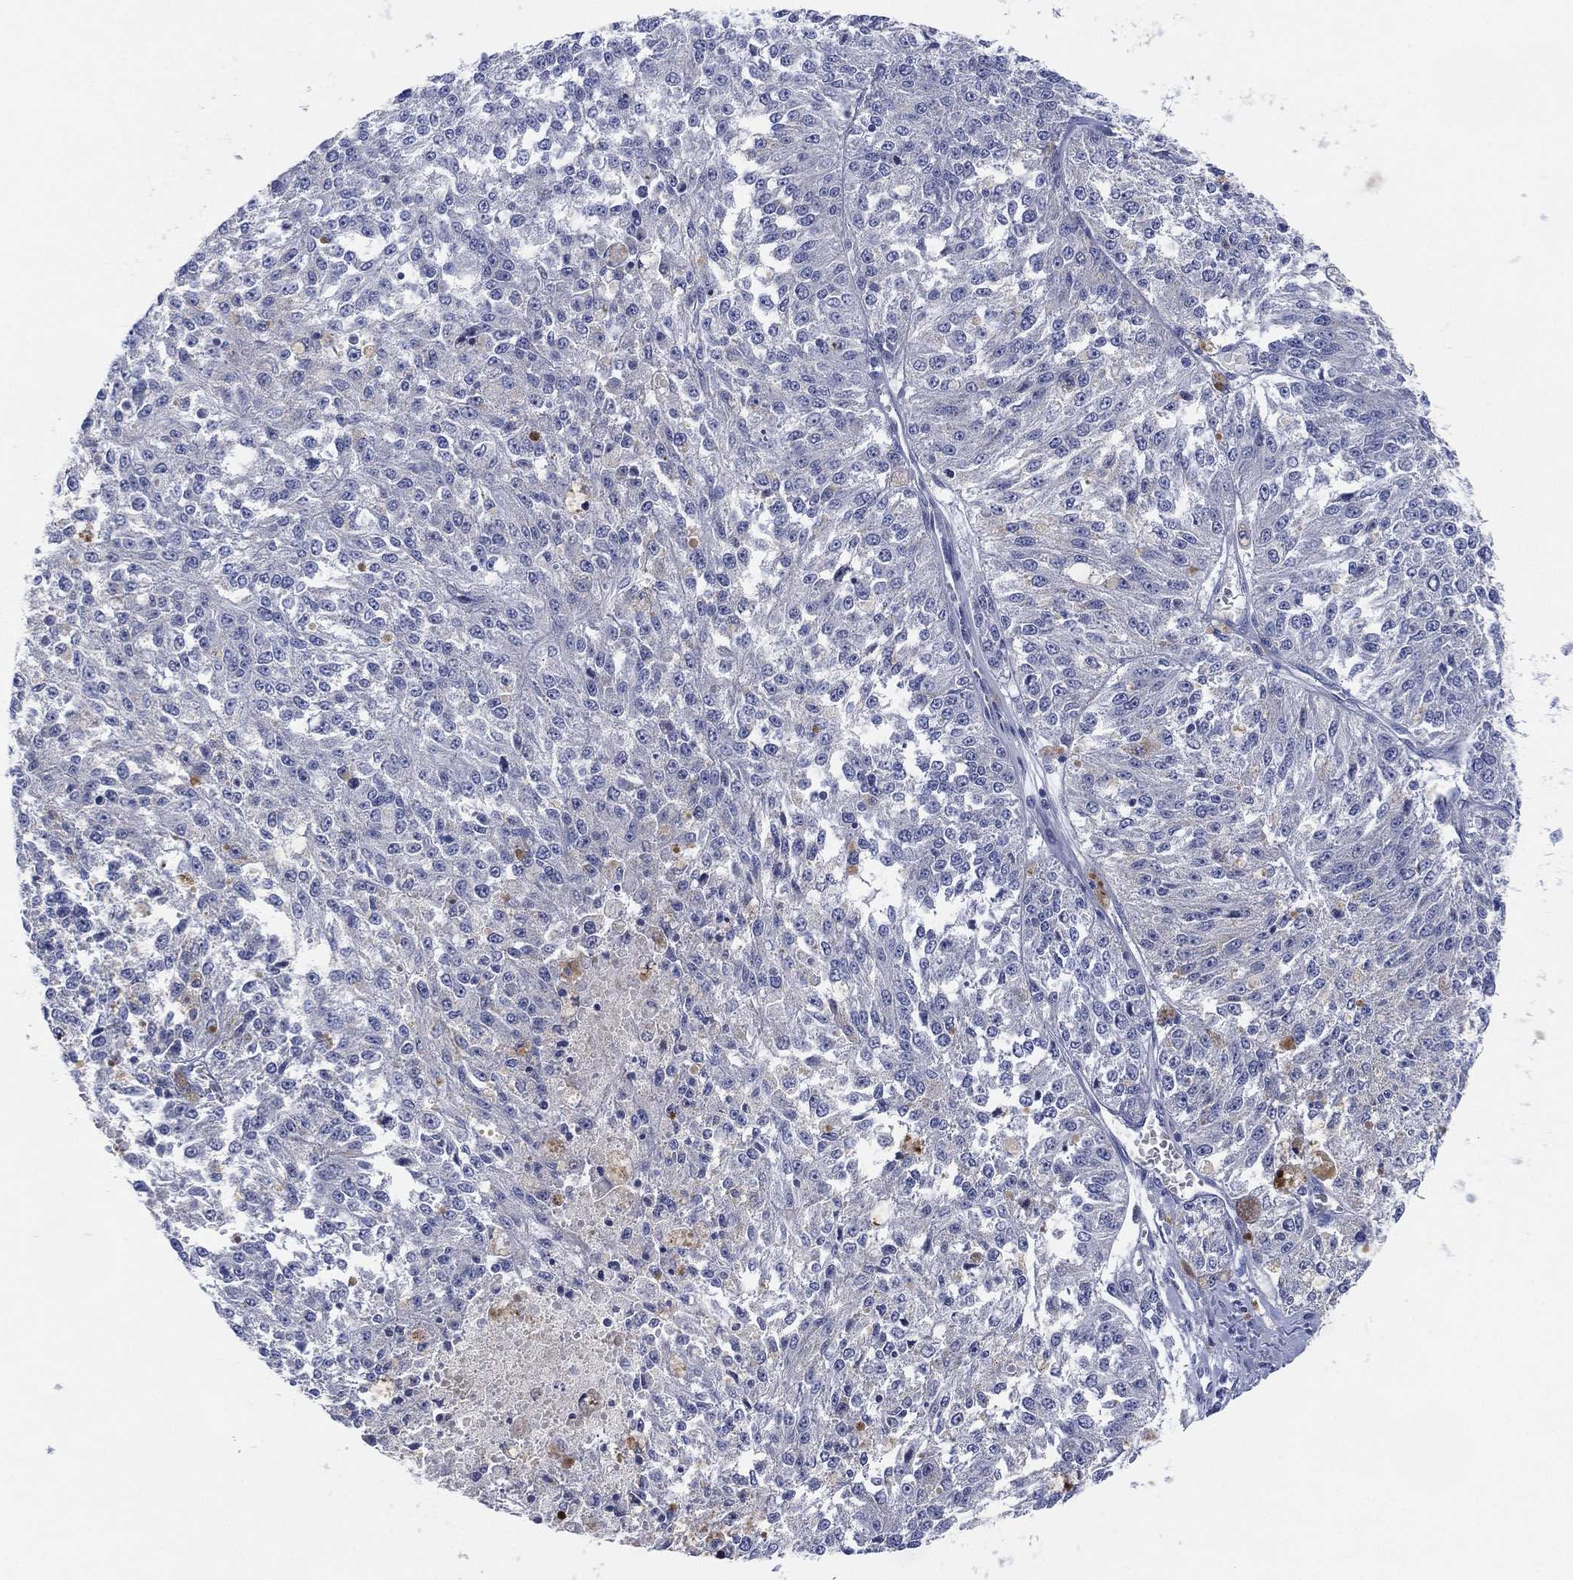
{"staining": {"intensity": "negative", "quantity": "none", "location": "none"}, "tissue": "melanoma", "cell_type": "Tumor cells", "image_type": "cancer", "snomed": [{"axis": "morphology", "description": "Malignant melanoma, Metastatic site"}, {"axis": "topography", "description": "Lymph node"}], "caption": "Protein analysis of melanoma reveals no significant staining in tumor cells. The staining was performed using DAB (3,3'-diaminobenzidine) to visualize the protein expression in brown, while the nuclei were stained in blue with hematoxylin (Magnification: 20x).", "gene": "ADAD2", "patient": {"sex": "female", "age": 64}}